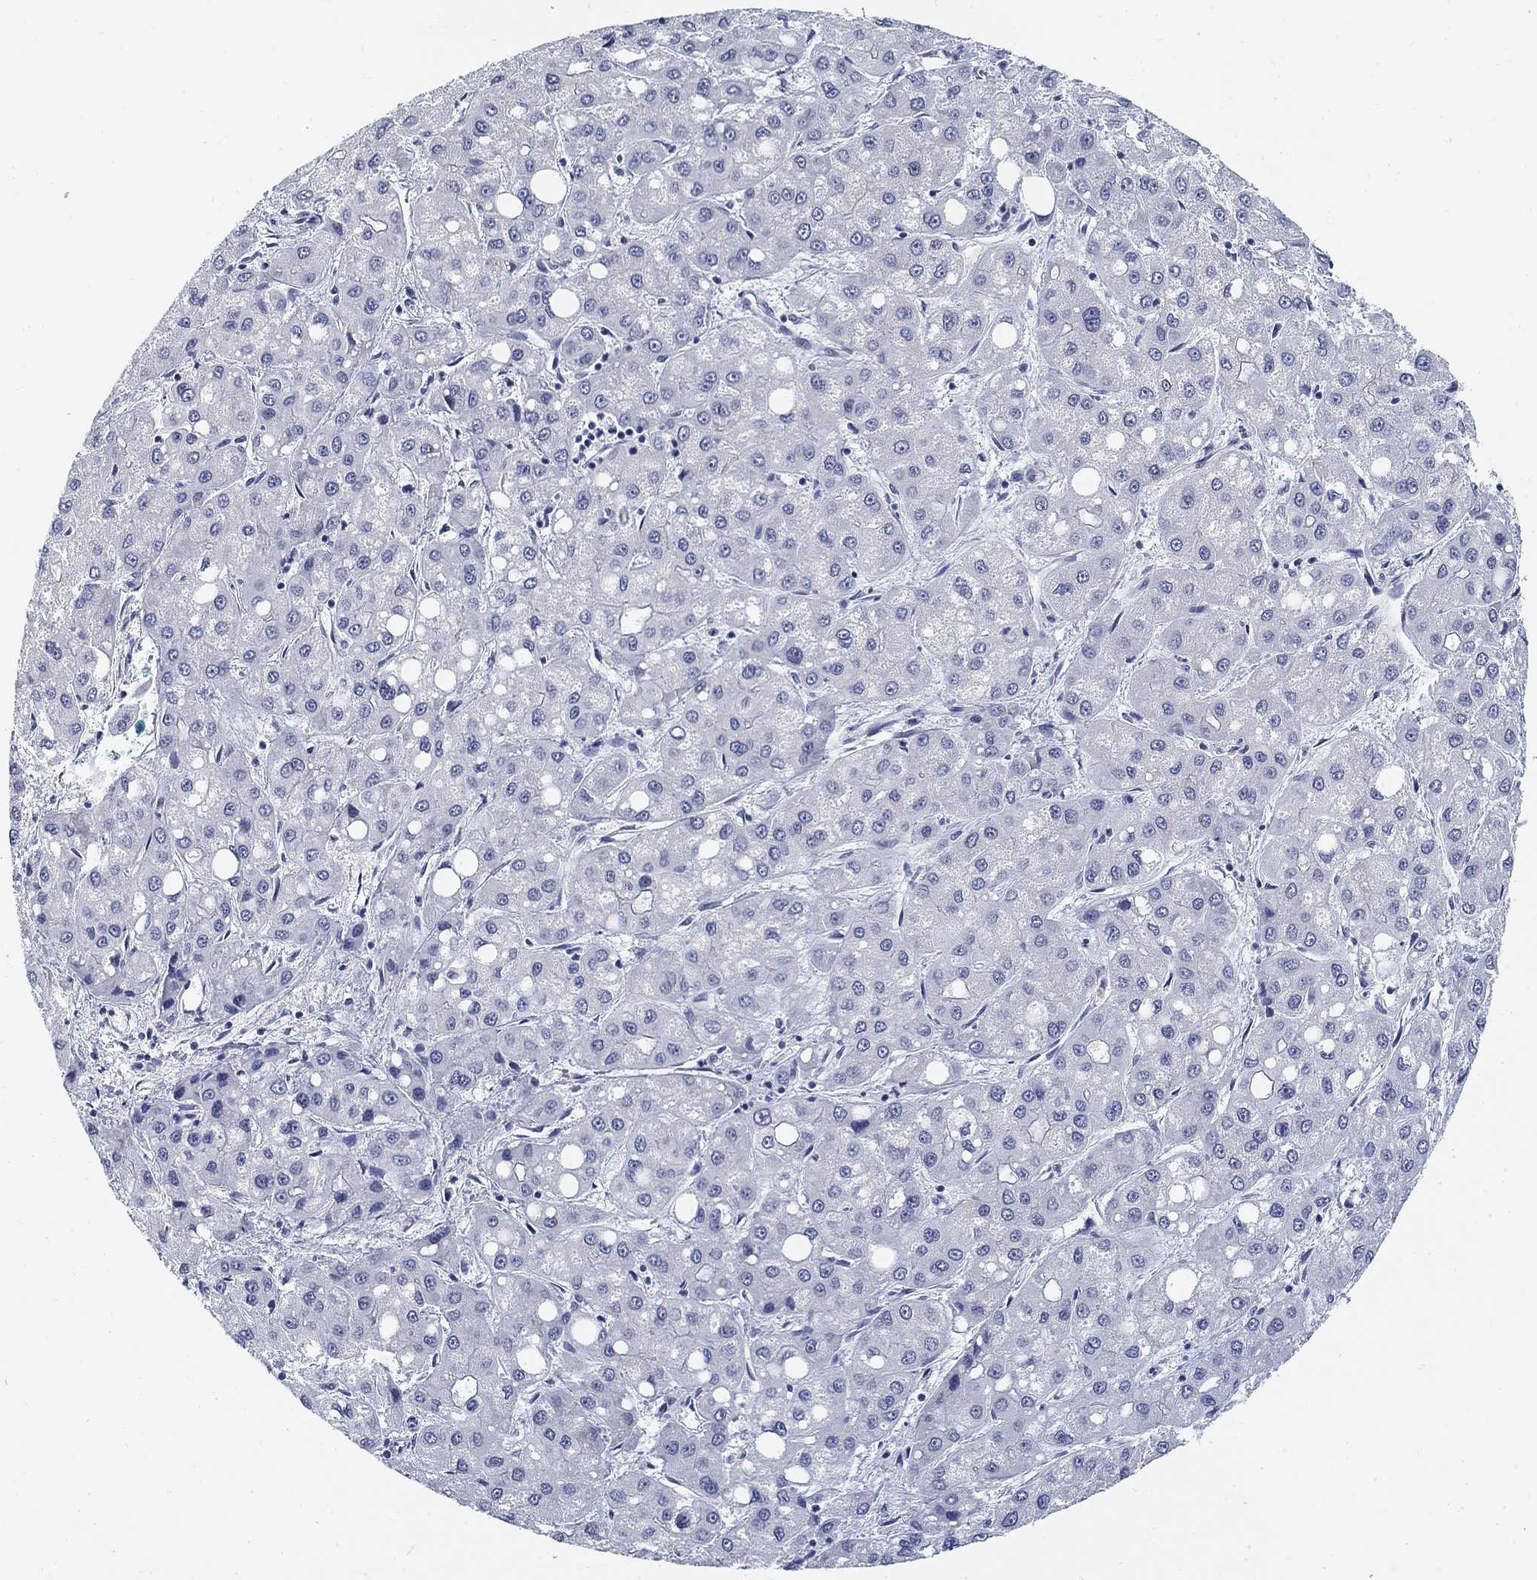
{"staining": {"intensity": "negative", "quantity": "none", "location": "none"}, "tissue": "liver cancer", "cell_type": "Tumor cells", "image_type": "cancer", "snomed": [{"axis": "morphology", "description": "Carcinoma, Hepatocellular, NOS"}, {"axis": "topography", "description": "Liver"}], "caption": "Immunohistochemistry (IHC) image of neoplastic tissue: human liver cancer stained with DAB displays no significant protein staining in tumor cells. (DAB IHC with hematoxylin counter stain).", "gene": "SLC2A5", "patient": {"sex": "male", "age": 73}}